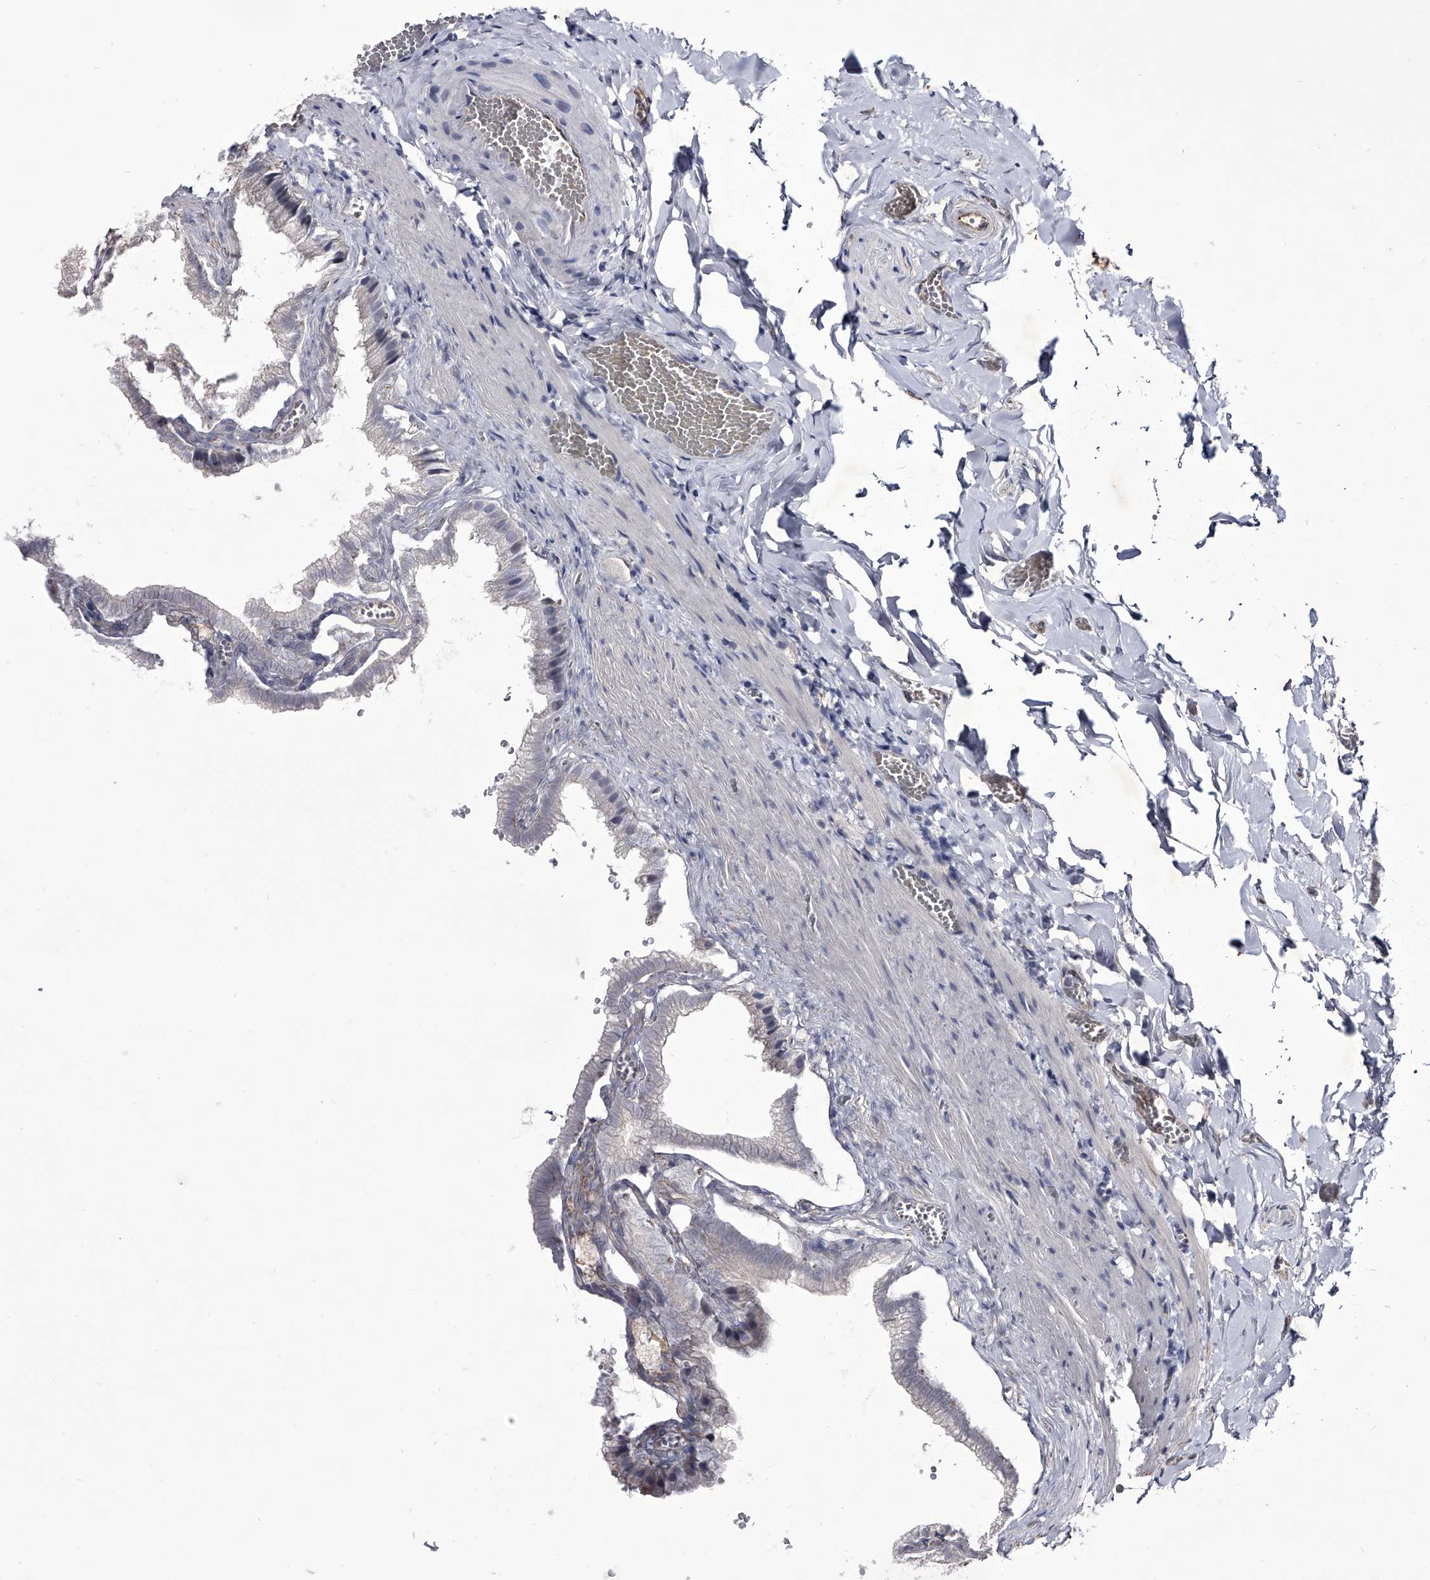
{"staining": {"intensity": "negative", "quantity": "none", "location": "none"}, "tissue": "gallbladder", "cell_type": "Glandular cells", "image_type": "normal", "snomed": [{"axis": "morphology", "description": "Normal tissue, NOS"}, {"axis": "topography", "description": "Gallbladder"}], "caption": "Immunohistochemical staining of benign human gallbladder exhibits no significant expression in glandular cells. (Stains: DAB (3,3'-diaminobenzidine) immunohistochemistry with hematoxylin counter stain, Microscopy: brightfield microscopy at high magnification).", "gene": "CRISP2", "patient": {"sex": "male", "age": 38}}